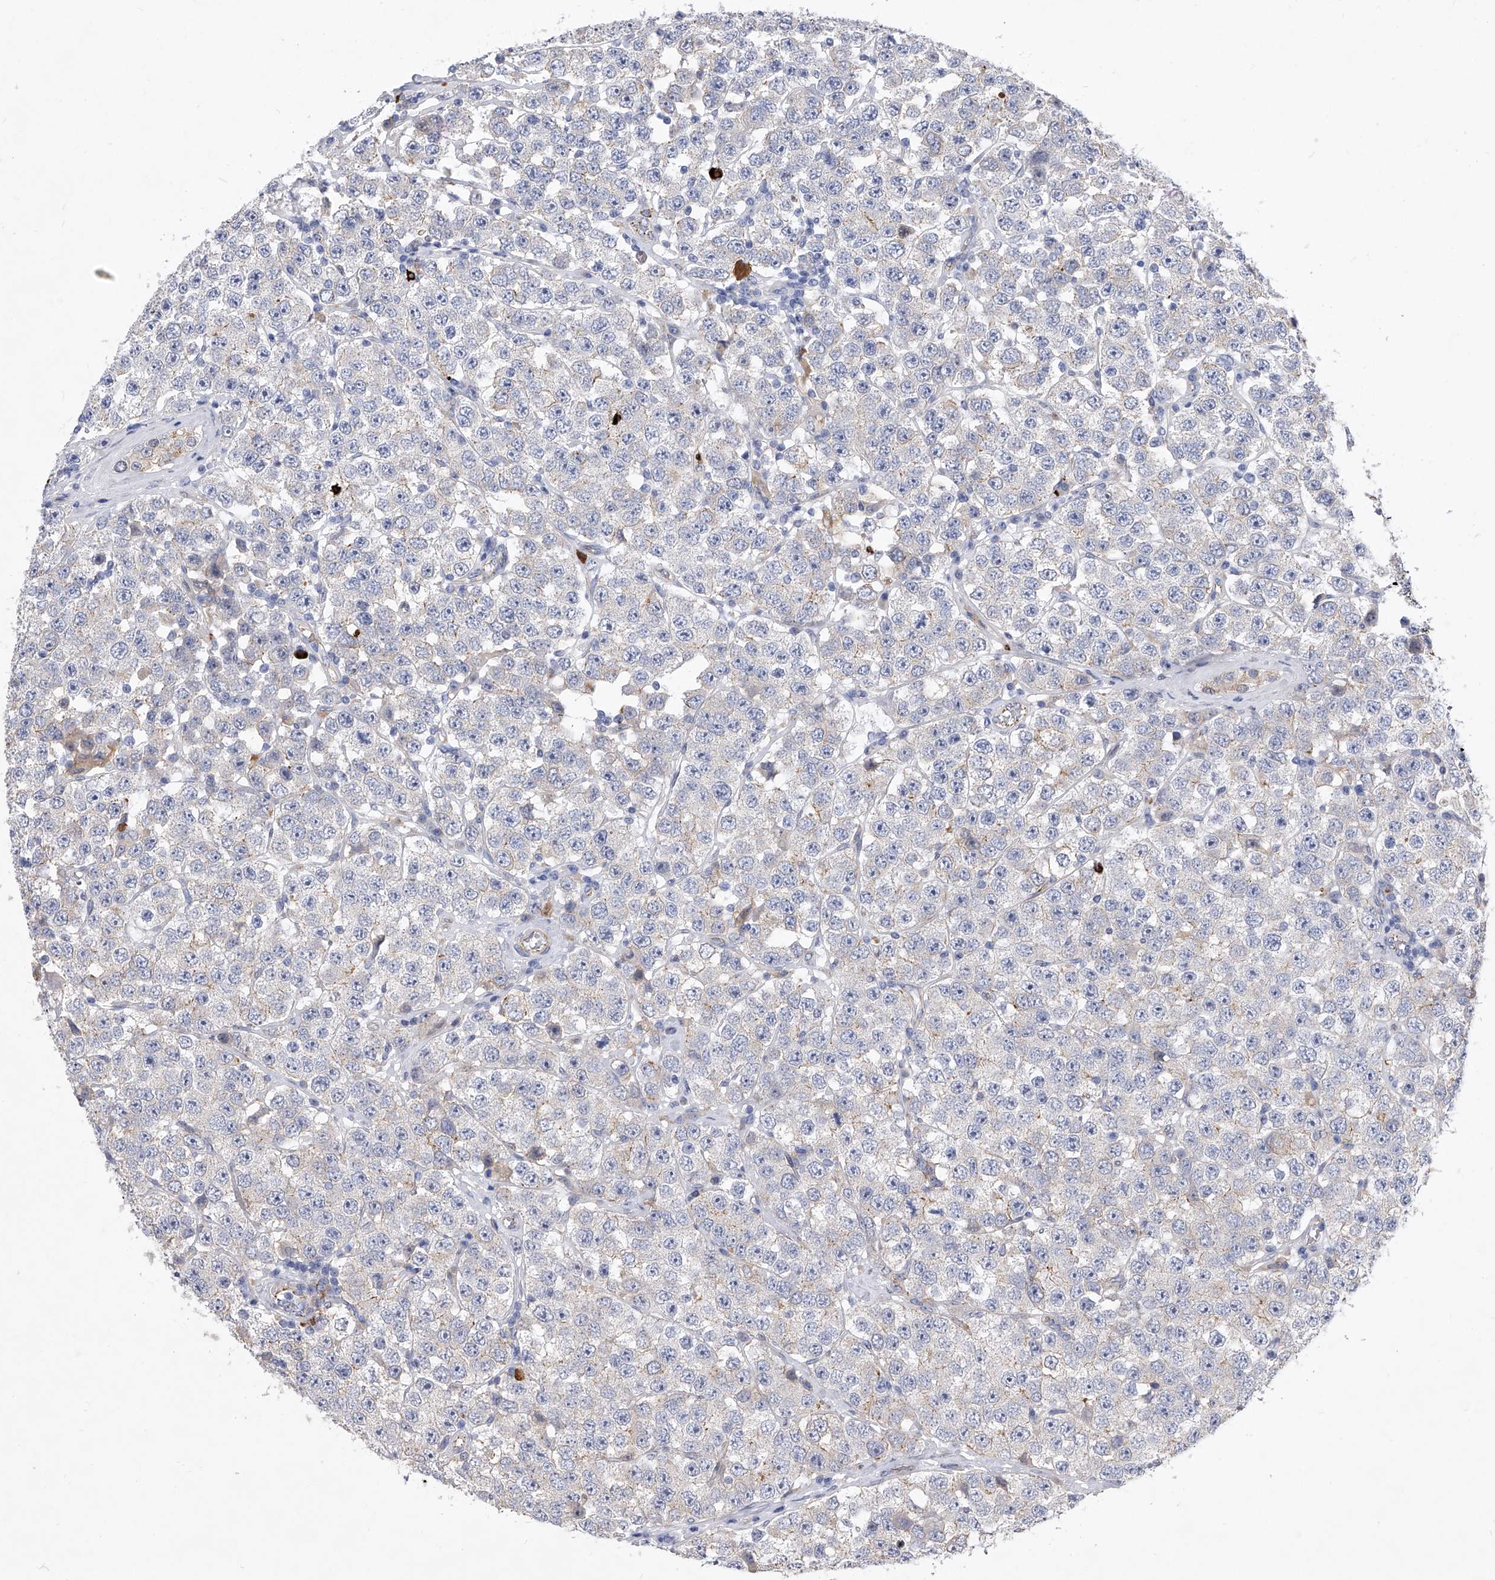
{"staining": {"intensity": "weak", "quantity": "<25%", "location": "cytoplasmic/membranous"}, "tissue": "testis cancer", "cell_type": "Tumor cells", "image_type": "cancer", "snomed": [{"axis": "morphology", "description": "Seminoma, NOS"}, {"axis": "topography", "description": "Testis"}], "caption": "Tumor cells show no significant expression in testis cancer (seminoma).", "gene": "MINDY4", "patient": {"sex": "male", "age": 28}}